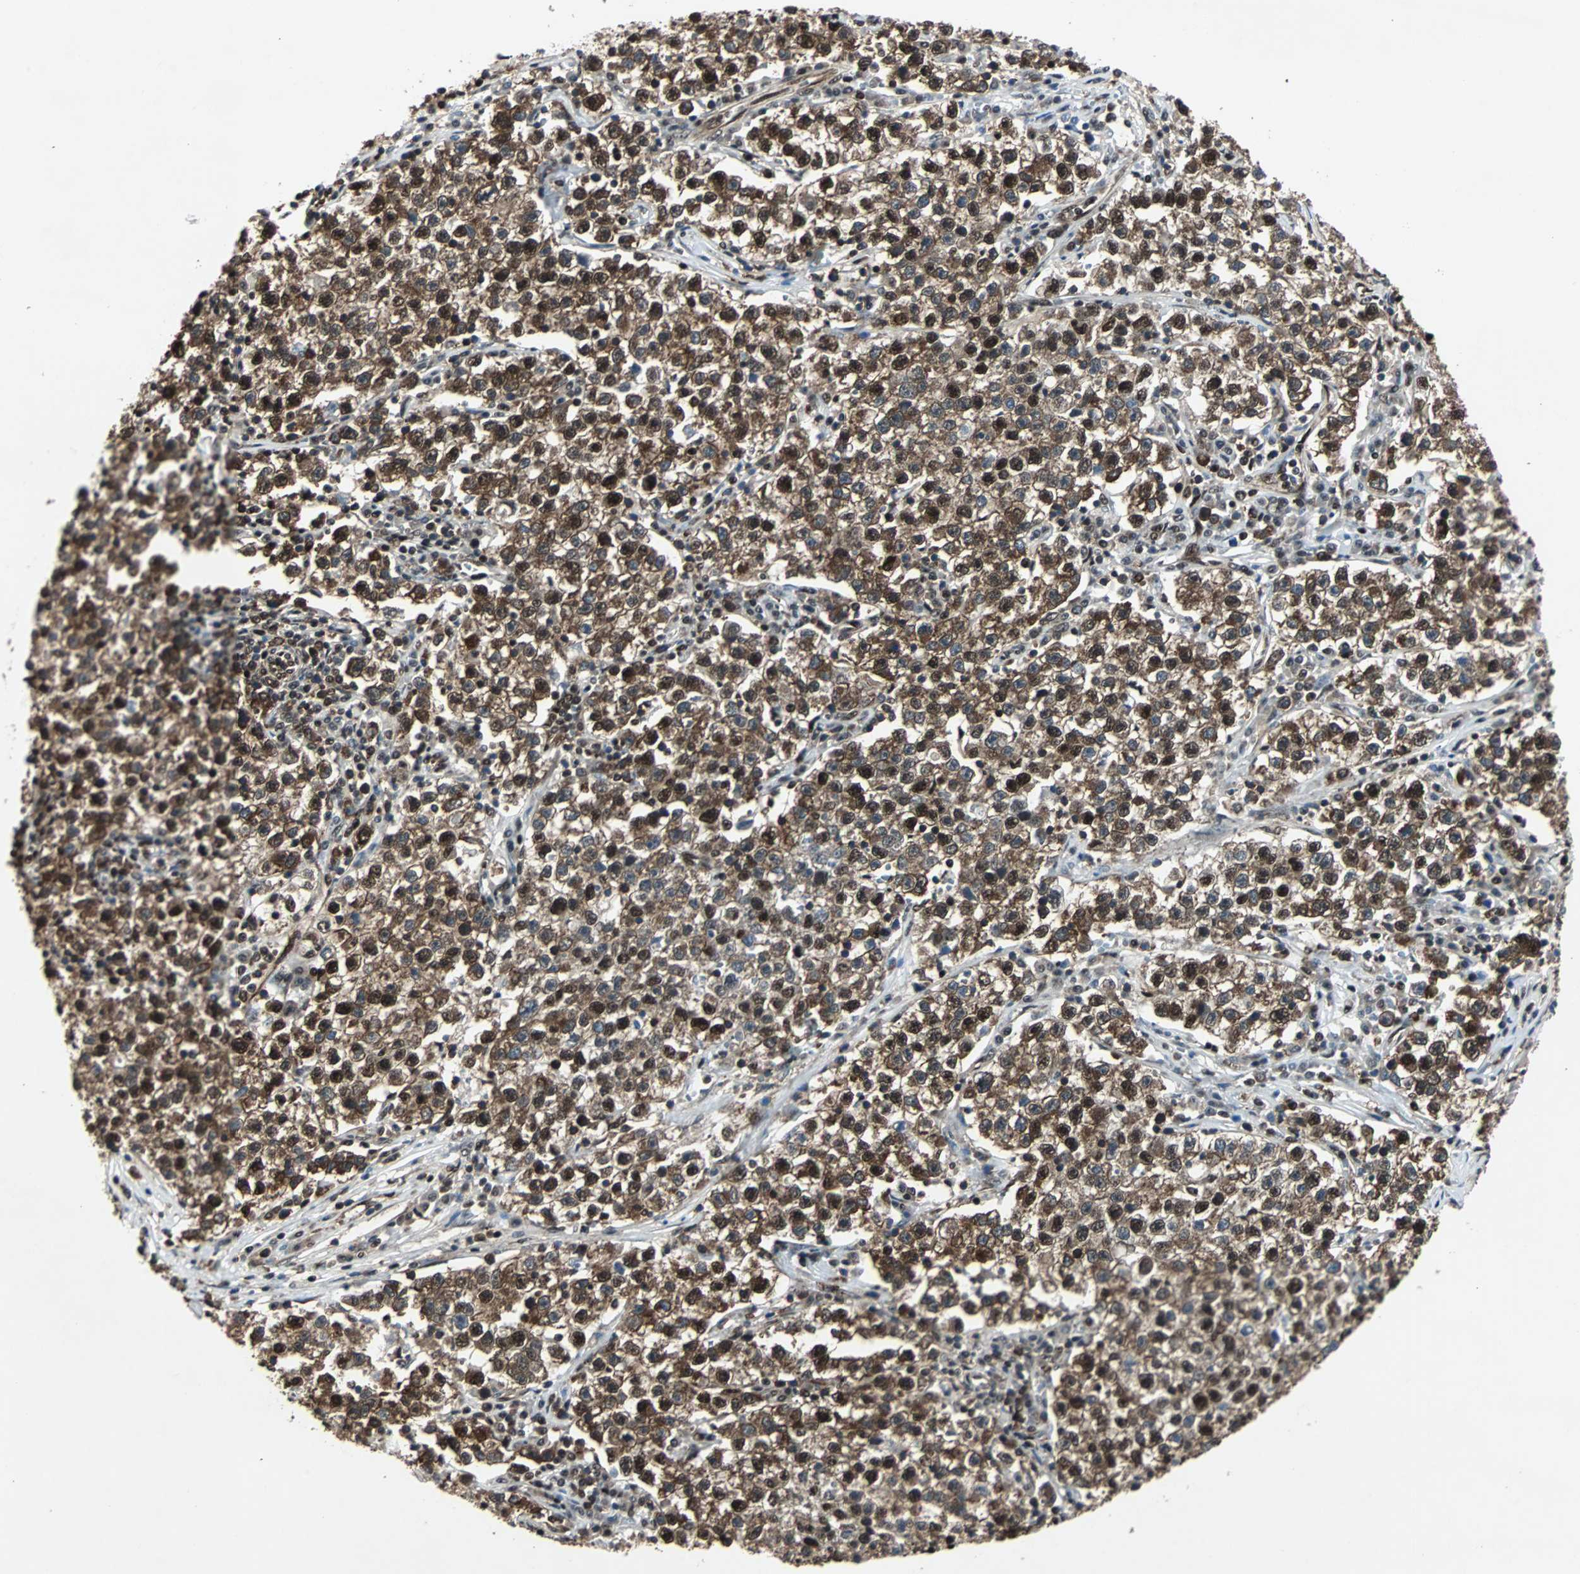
{"staining": {"intensity": "strong", "quantity": ">75%", "location": "cytoplasmic/membranous,nuclear"}, "tissue": "testis cancer", "cell_type": "Tumor cells", "image_type": "cancer", "snomed": [{"axis": "morphology", "description": "Seminoma, NOS"}, {"axis": "topography", "description": "Testis"}], "caption": "Tumor cells display strong cytoplasmic/membranous and nuclear positivity in approximately >75% of cells in testis seminoma.", "gene": "ACLY", "patient": {"sex": "male", "age": 22}}